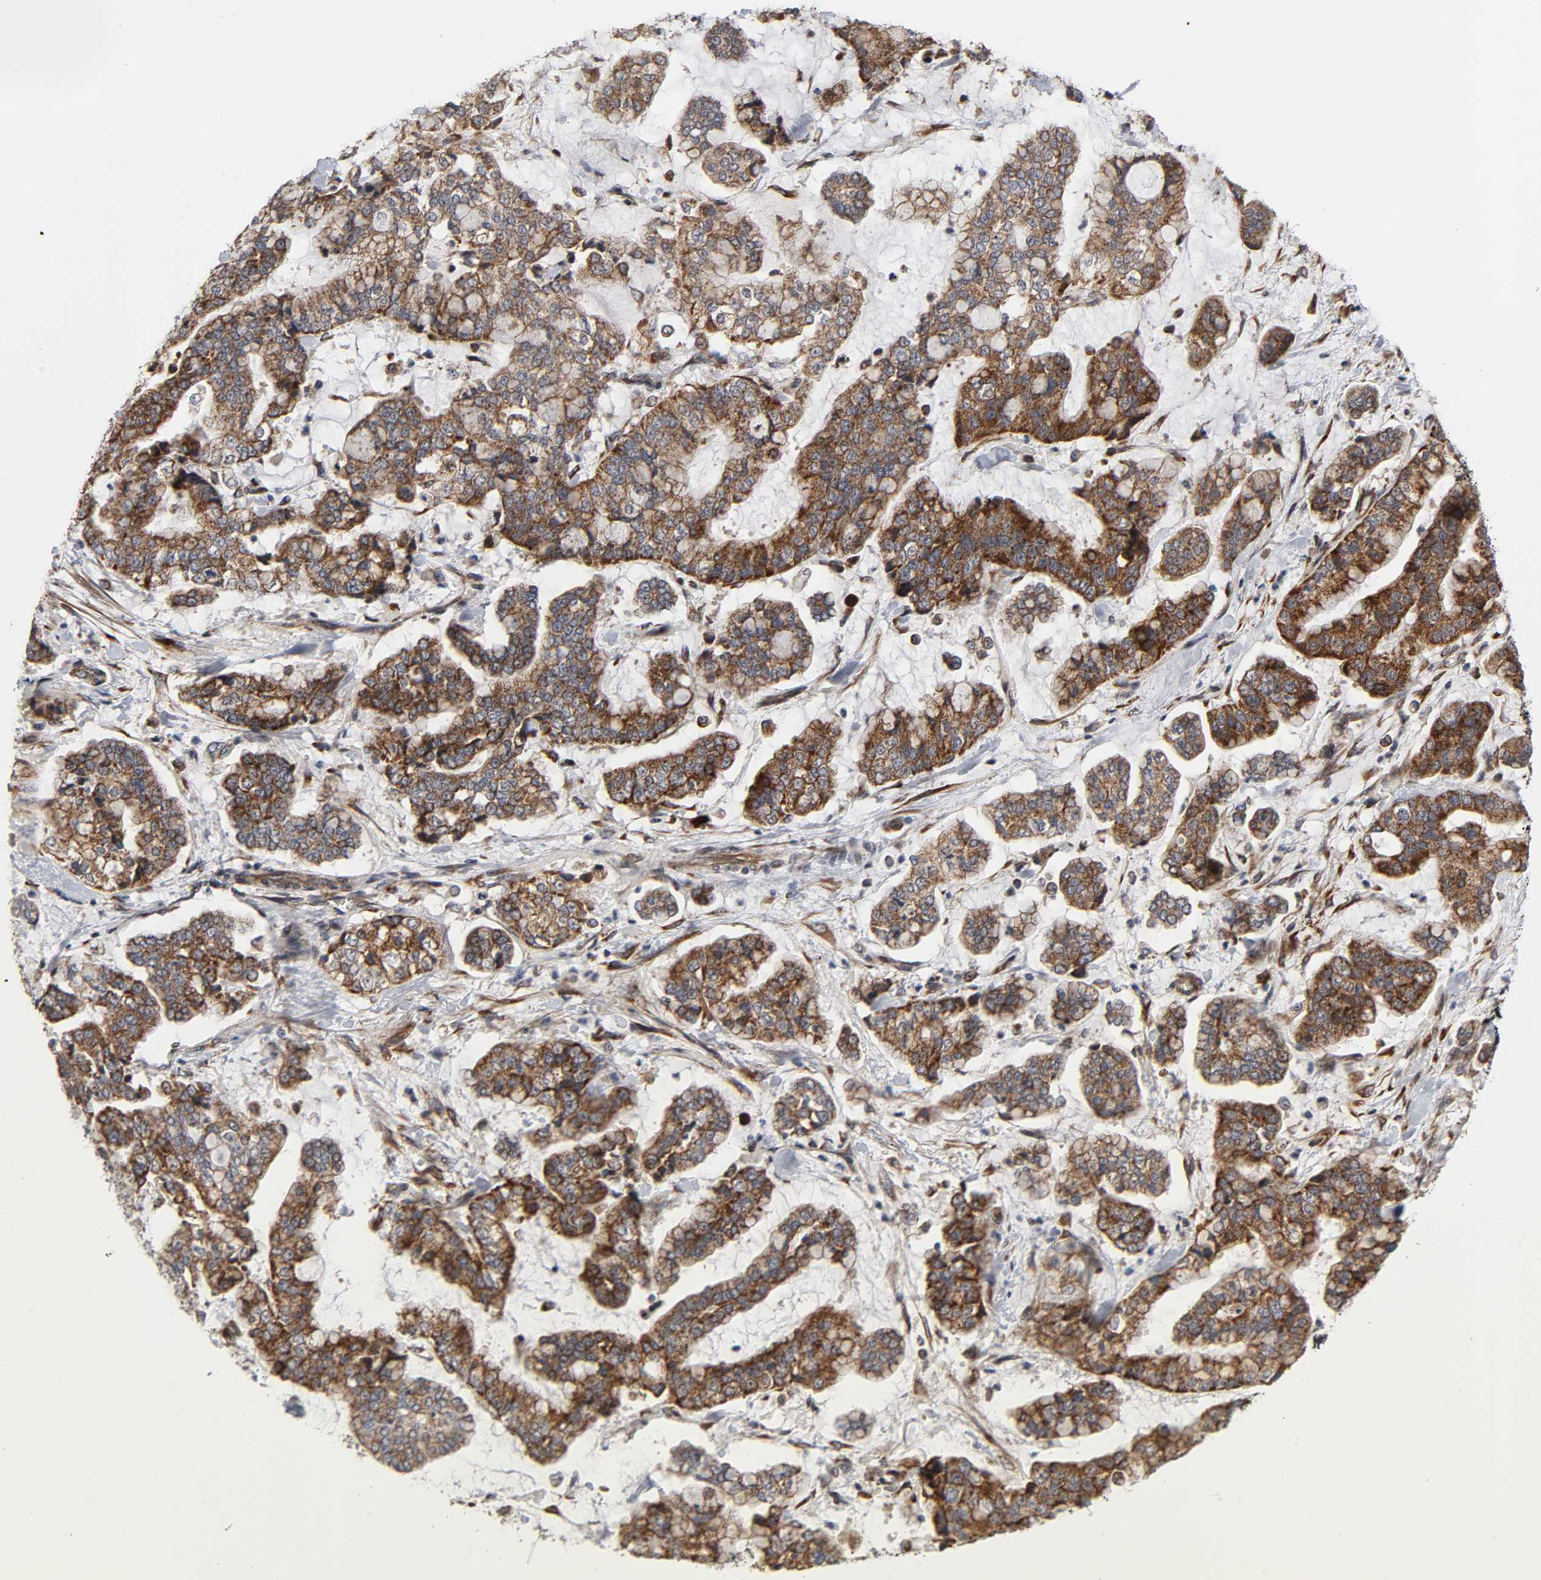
{"staining": {"intensity": "strong", "quantity": ">75%", "location": "cytoplasmic/membranous"}, "tissue": "stomach cancer", "cell_type": "Tumor cells", "image_type": "cancer", "snomed": [{"axis": "morphology", "description": "Normal tissue, NOS"}, {"axis": "morphology", "description": "Adenocarcinoma, NOS"}, {"axis": "topography", "description": "Stomach, upper"}, {"axis": "topography", "description": "Stomach"}], "caption": "Immunohistochemistry of stomach cancer (adenocarcinoma) exhibits high levels of strong cytoplasmic/membranous positivity in approximately >75% of tumor cells. (Stains: DAB in brown, nuclei in blue, Microscopy: brightfield microscopy at high magnification).", "gene": "SLC30A9", "patient": {"sex": "male", "age": 76}}